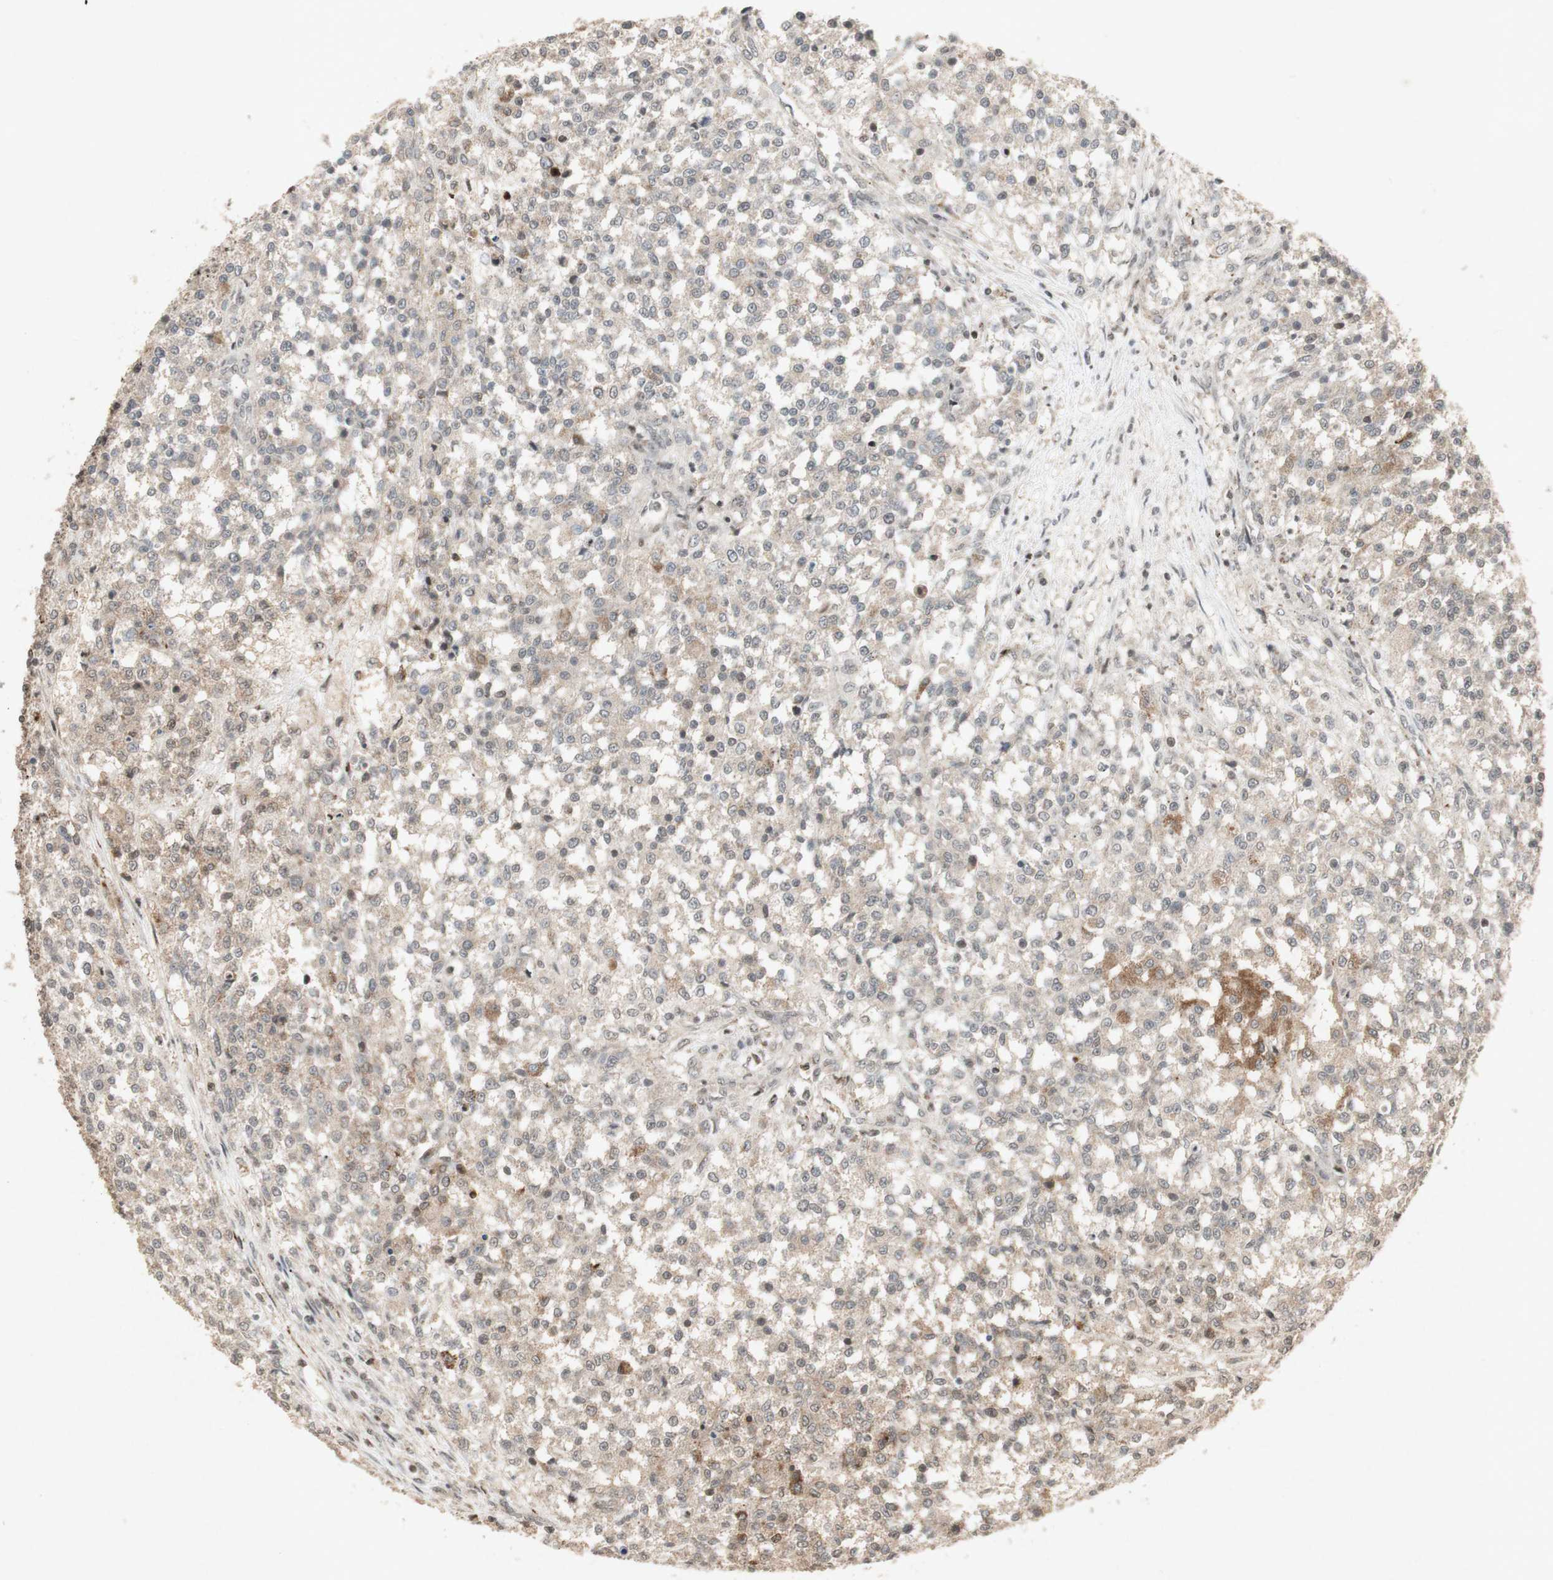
{"staining": {"intensity": "weak", "quantity": ">75%", "location": "cytoplasmic/membranous"}, "tissue": "testis cancer", "cell_type": "Tumor cells", "image_type": "cancer", "snomed": [{"axis": "morphology", "description": "Seminoma, NOS"}, {"axis": "topography", "description": "Testis"}], "caption": "Immunohistochemistry (IHC) (DAB (3,3'-diaminobenzidine)) staining of human testis seminoma demonstrates weak cytoplasmic/membranous protein expression in about >75% of tumor cells.", "gene": "PLXNA1", "patient": {"sex": "male", "age": 59}}